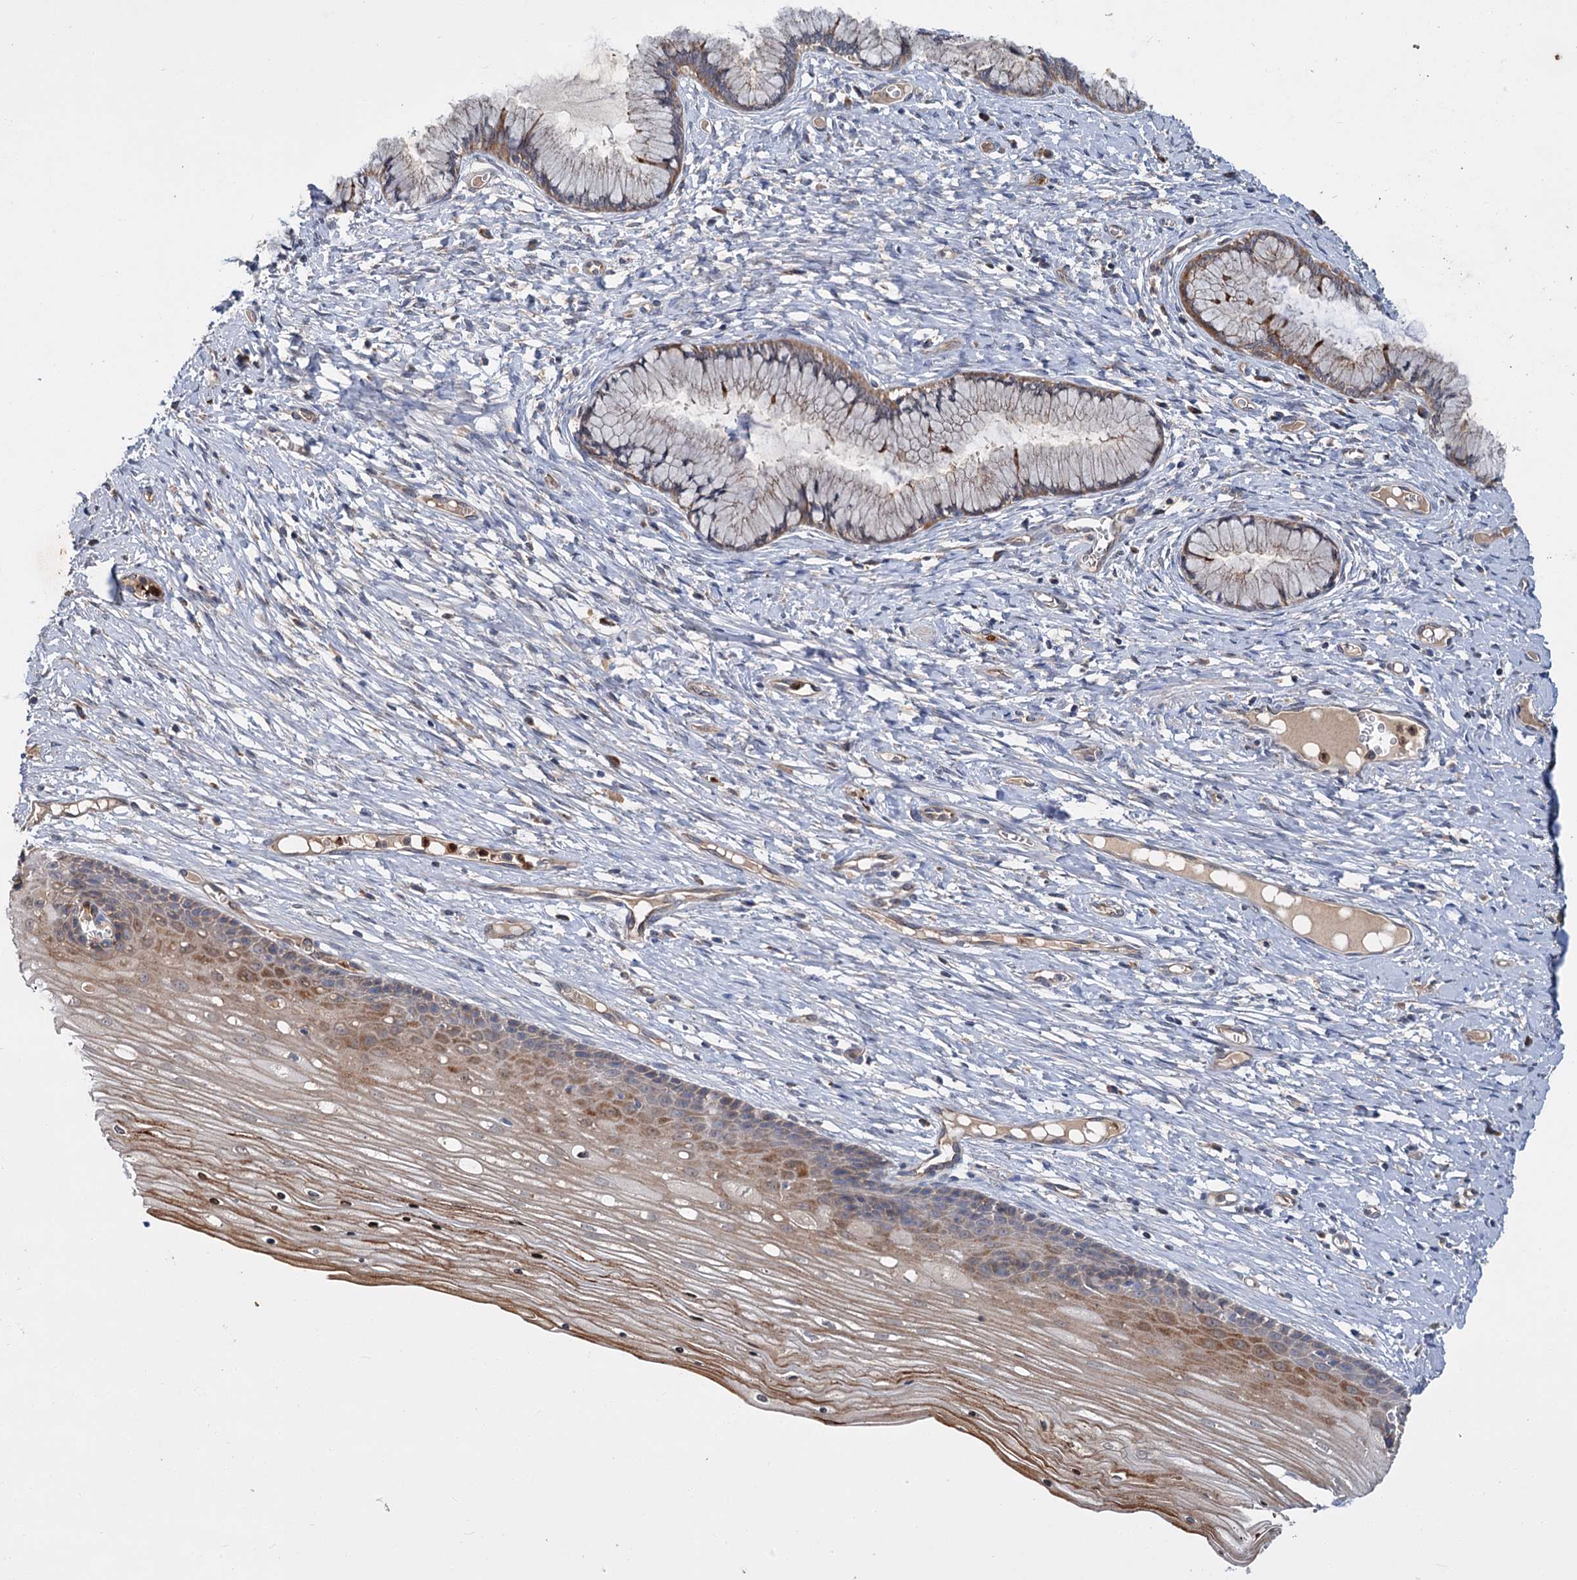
{"staining": {"intensity": "weak", "quantity": "<25%", "location": "cytoplasmic/membranous"}, "tissue": "cervix", "cell_type": "Glandular cells", "image_type": "normal", "snomed": [{"axis": "morphology", "description": "Normal tissue, NOS"}, {"axis": "topography", "description": "Cervix"}], "caption": "Human cervix stained for a protein using immunohistochemistry (IHC) demonstrates no staining in glandular cells.", "gene": "DYNC2H1", "patient": {"sex": "female", "age": 42}}